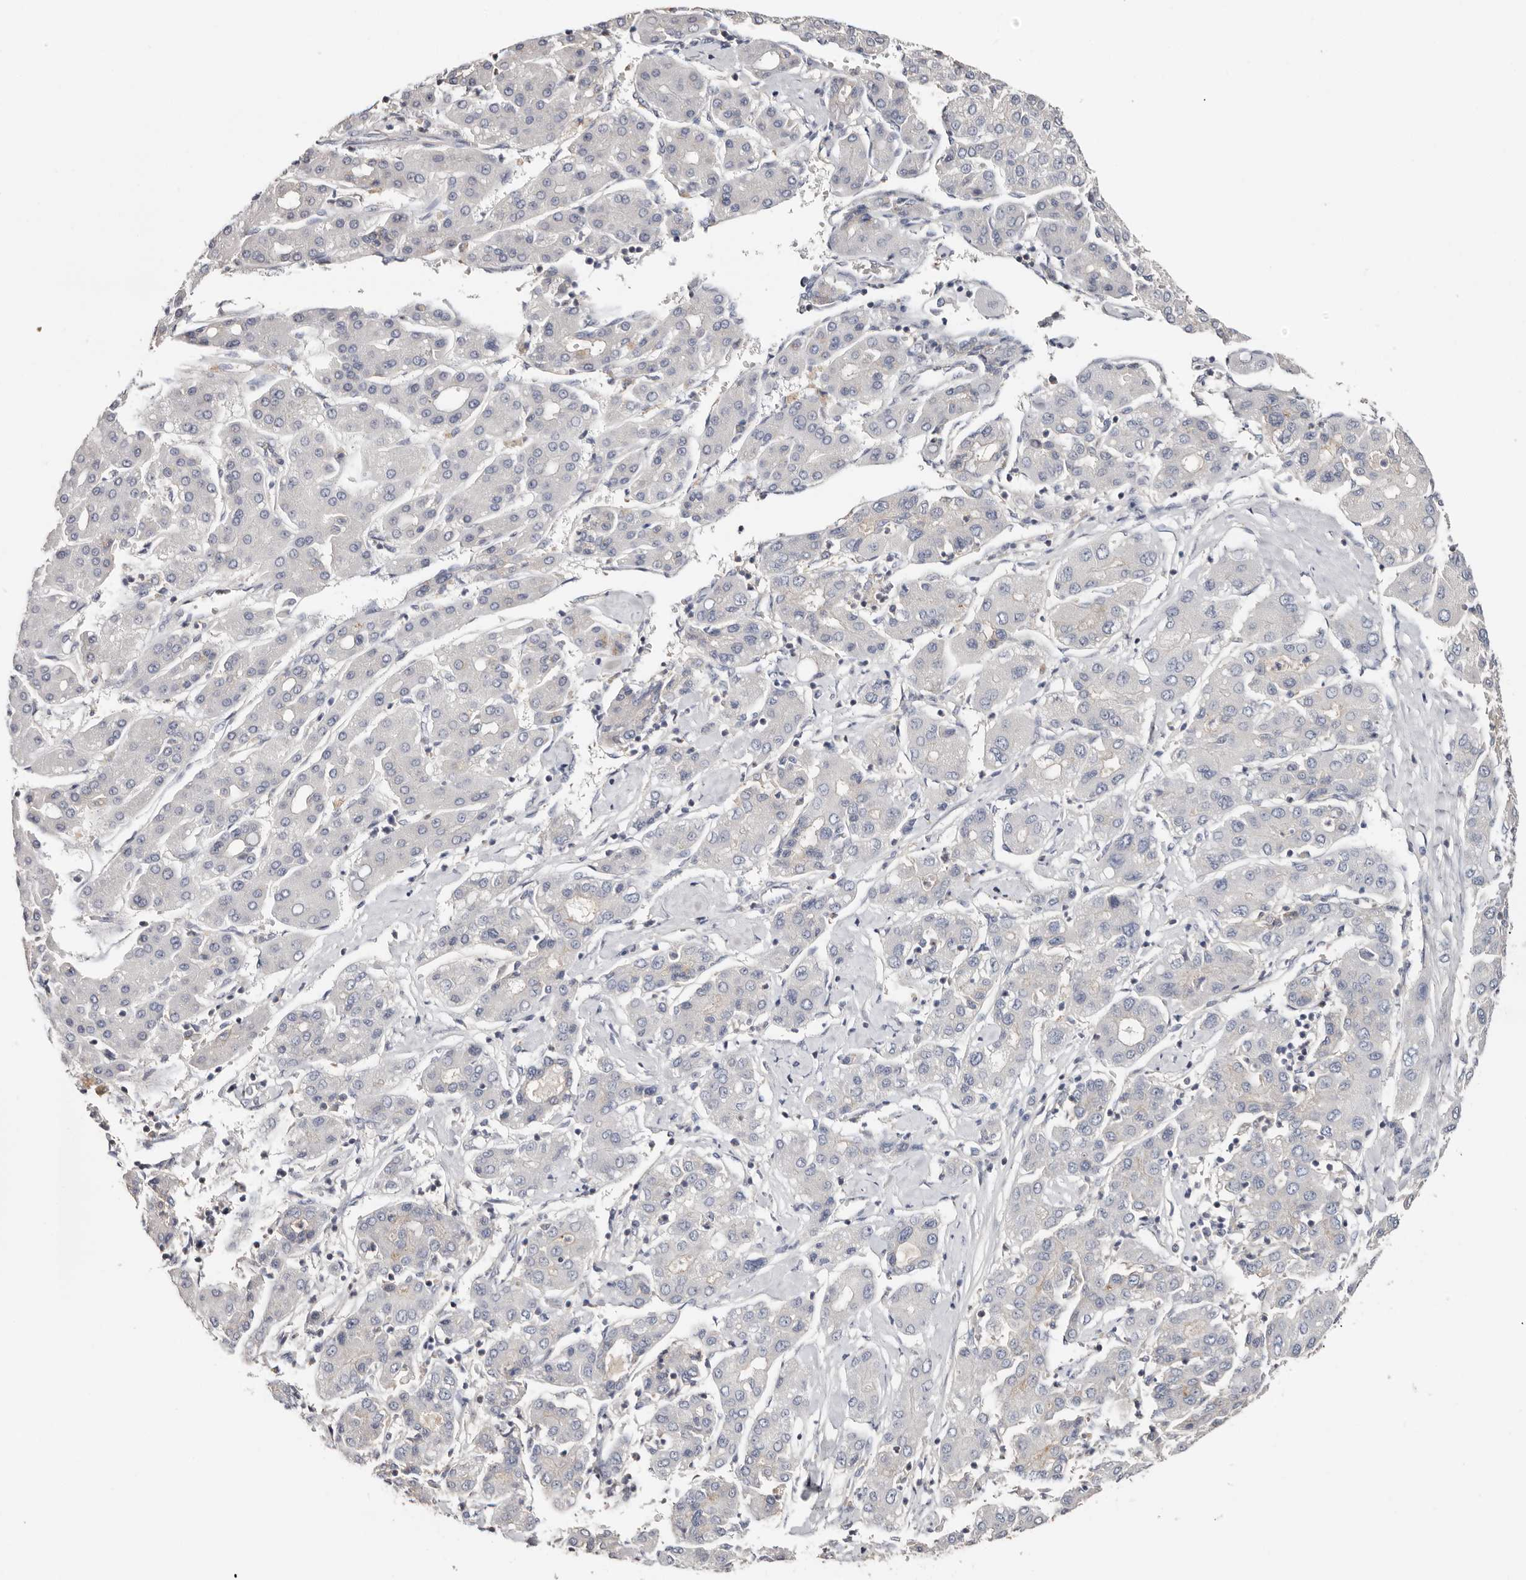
{"staining": {"intensity": "weak", "quantity": "<25%", "location": "cytoplasmic/membranous"}, "tissue": "liver cancer", "cell_type": "Tumor cells", "image_type": "cancer", "snomed": [{"axis": "morphology", "description": "Carcinoma, Hepatocellular, NOS"}, {"axis": "topography", "description": "Liver"}], "caption": "Photomicrograph shows no significant protein positivity in tumor cells of liver cancer.", "gene": "S100A14", "patient": {"sex": "male", "age": 65}}